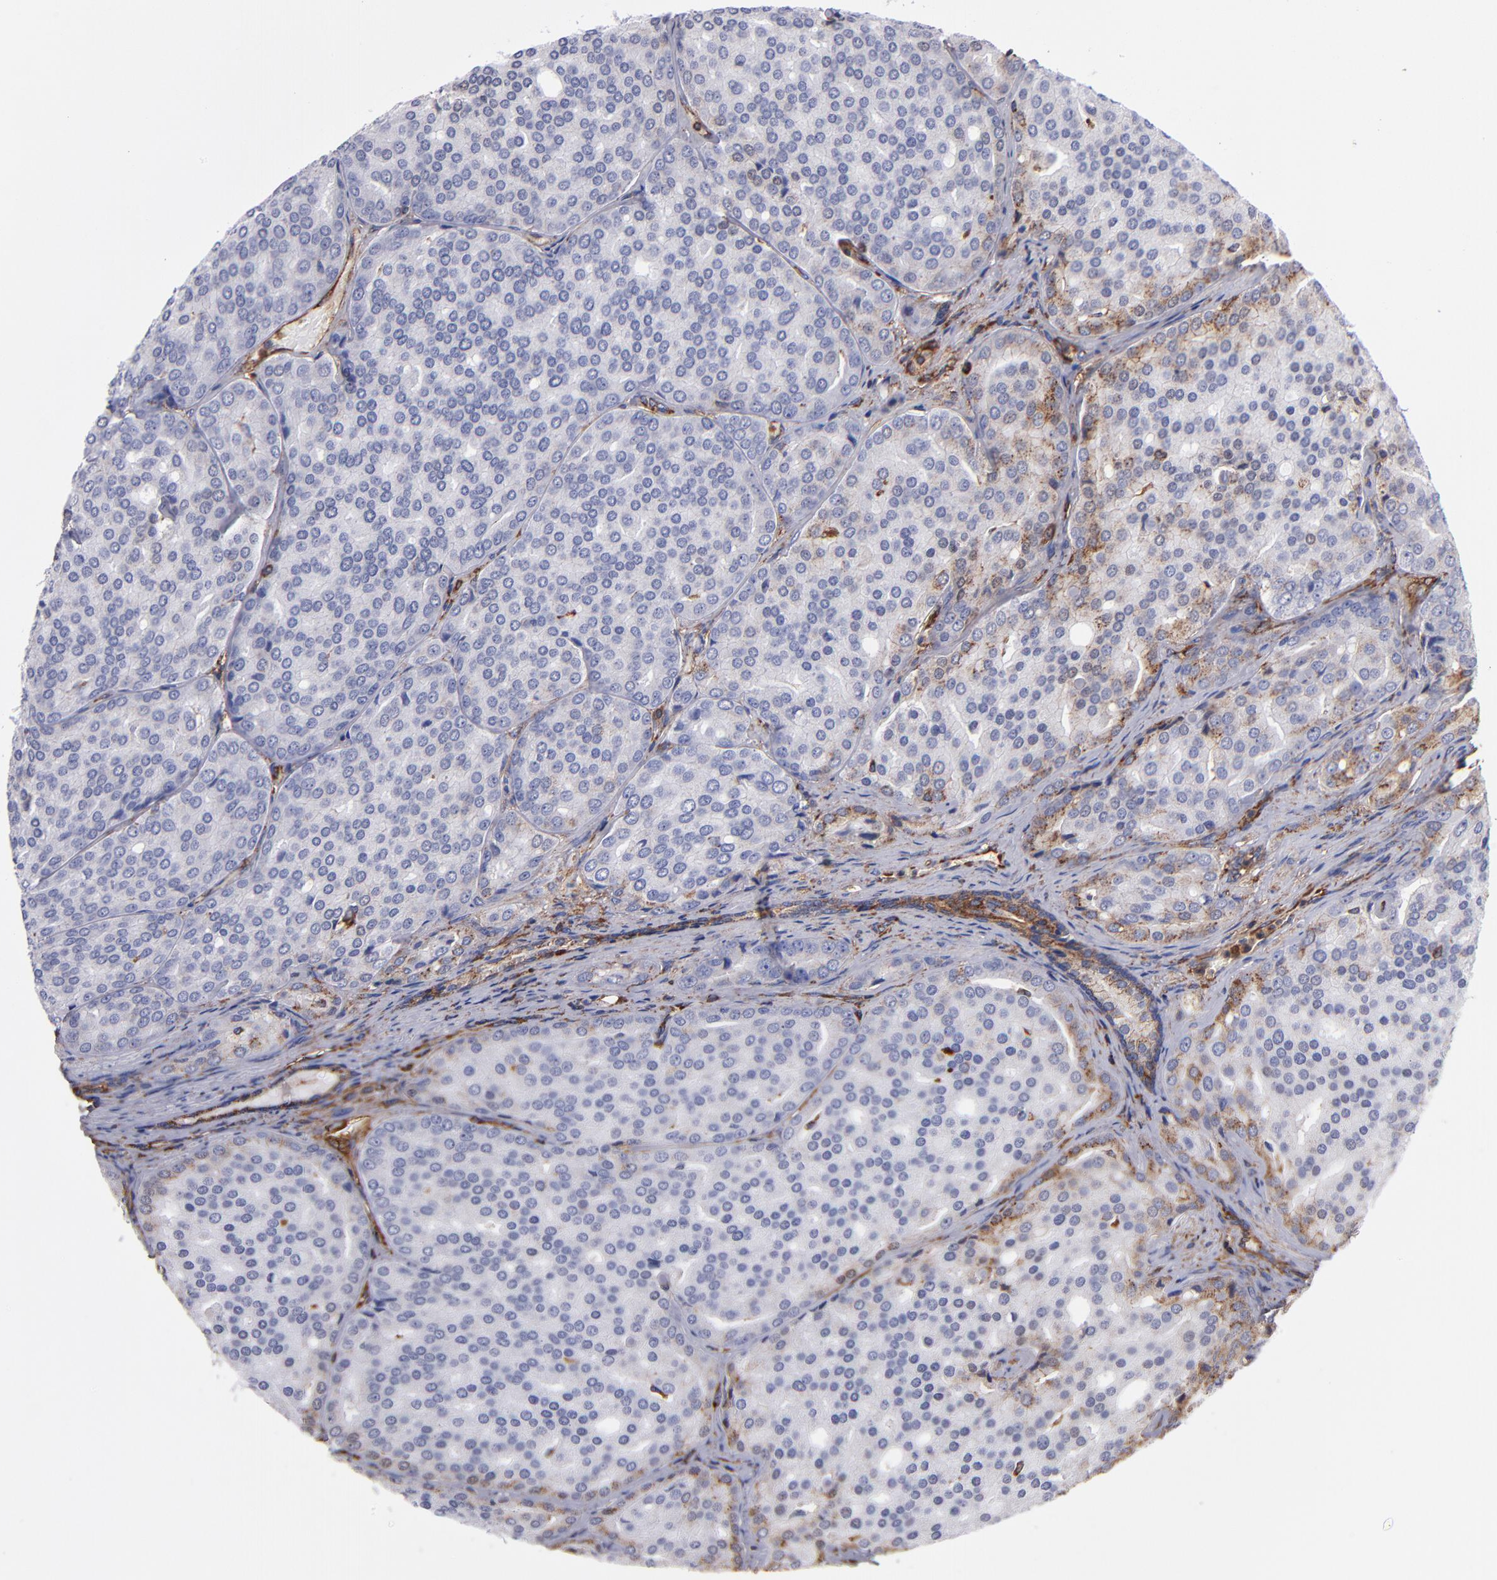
{"staining": {"intensity": "negative", "quantity": "none", "location": "none"}, "tissue": "prostate cancer", "cell_type": "Tumor cells", "image_type": "cancer", "snomed": [{"axis": "morphology", "description": "Adenocarcinoma, High grade"}, {"axis": "topography", "description": "Prostate"}], "caption": "This is an immunohistochemistry (IHC) image of human prostate adenocarcinoma (high-grade). There is no expression in tumor cells.", "gene": "MVP", "patient": {"sex": "male", "age": 64}}